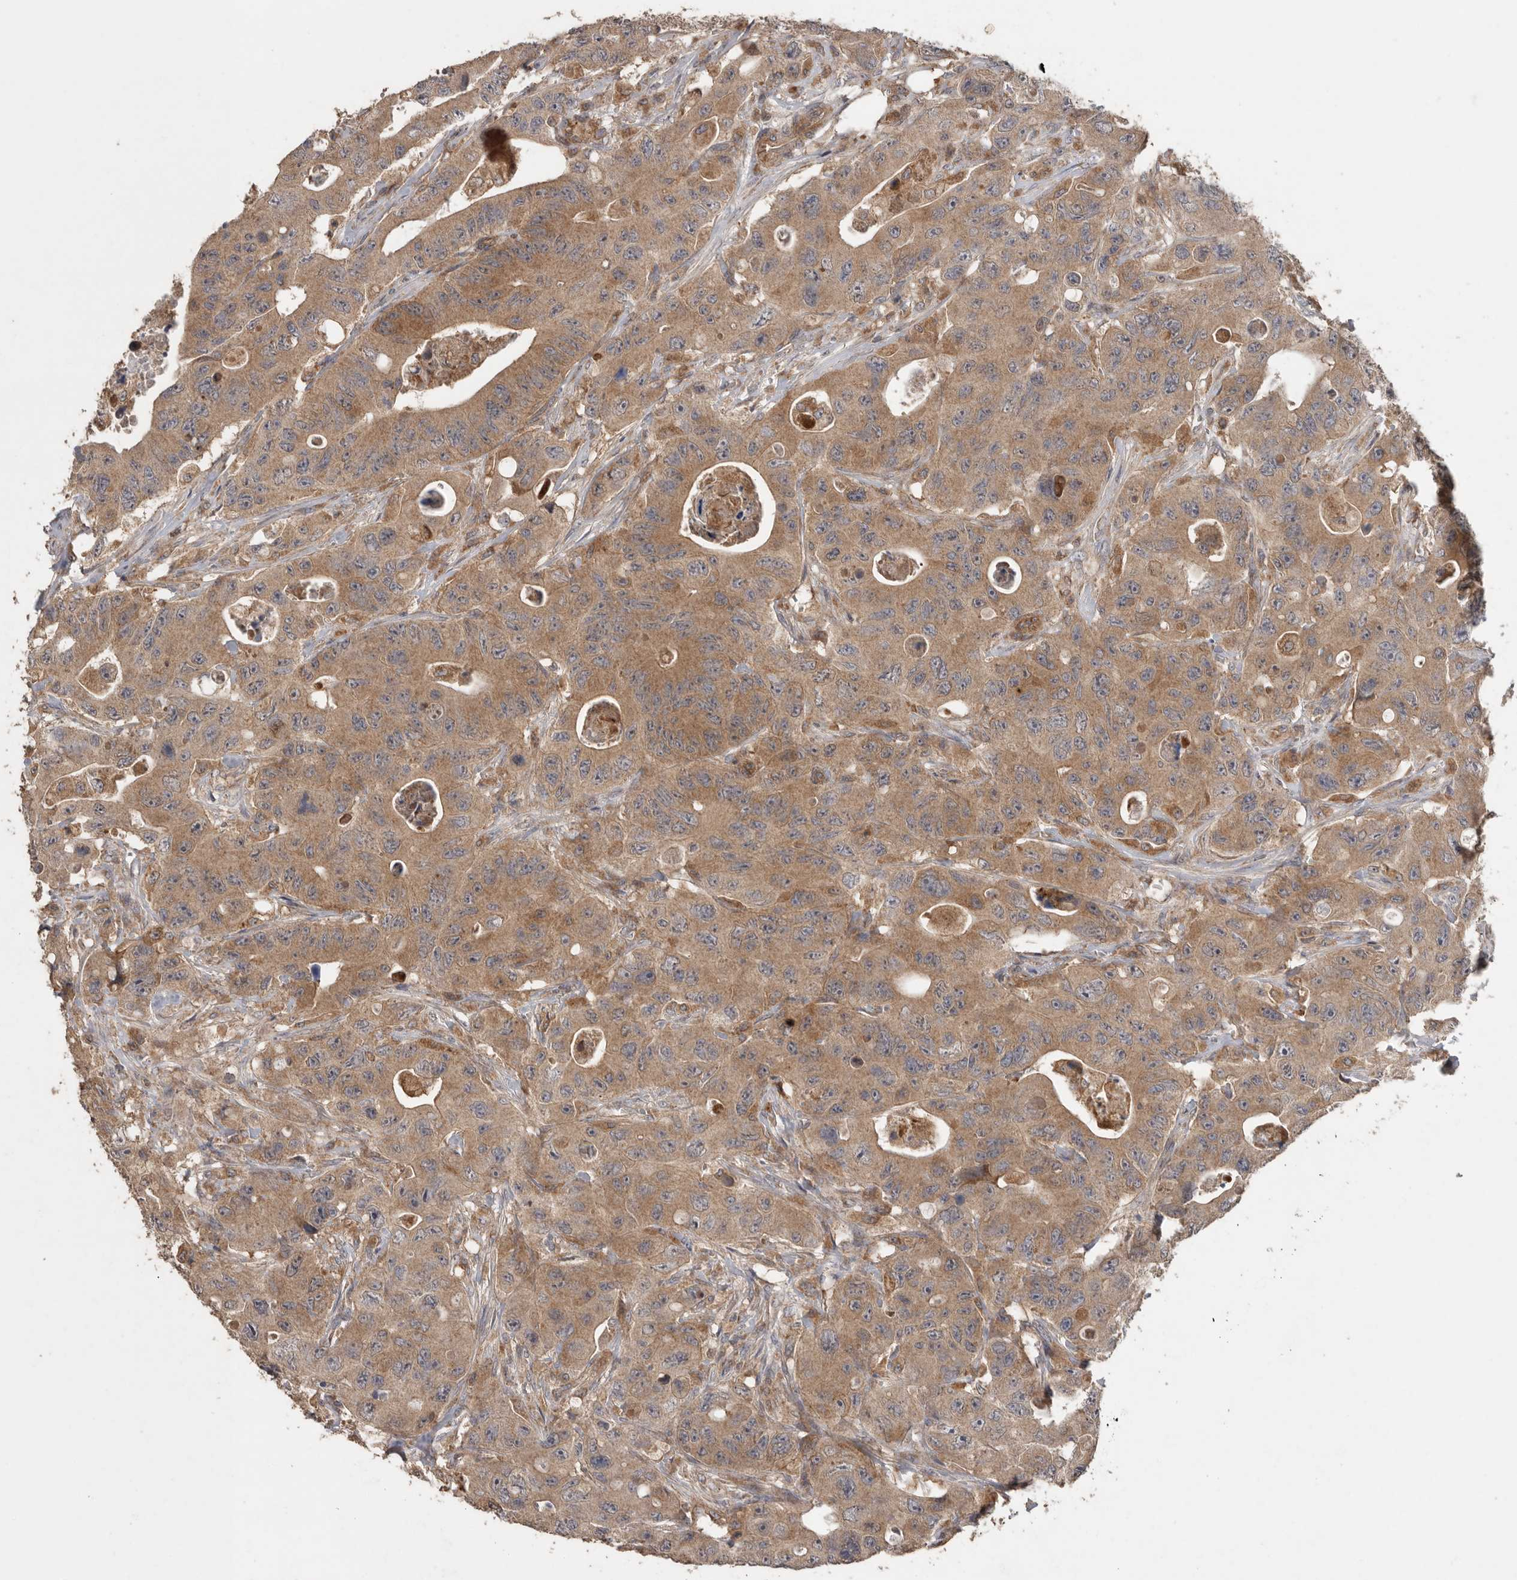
{"staining": {"intensity": "moderate", "quantity": ">75%", "location": "cytoplasmic/membranous"}, "tissue": "colorectal cancer", "cell_type": "Tumor cells", "image_type": "cancer", "snomed": [{"axis": "morphology", "description": "Adenocarcinoma, NOS"}, {"axis": "topography", "description": "Colon"}], "caption": "The photomicrograph demonstrates immunohistochemical staining of colorectal cancer (adenocarcinoma). There is moderate cytoplasmic/membranous expression is seen in about >75% of tumor cells. The staining was performed using DAB to visualize the protein expression in brown, while the nuclei were stained in blue with hematoxylin (Magnification: 20x).", "gene": "PODXL2", "patient": {"sex": "female", "age": 46}}